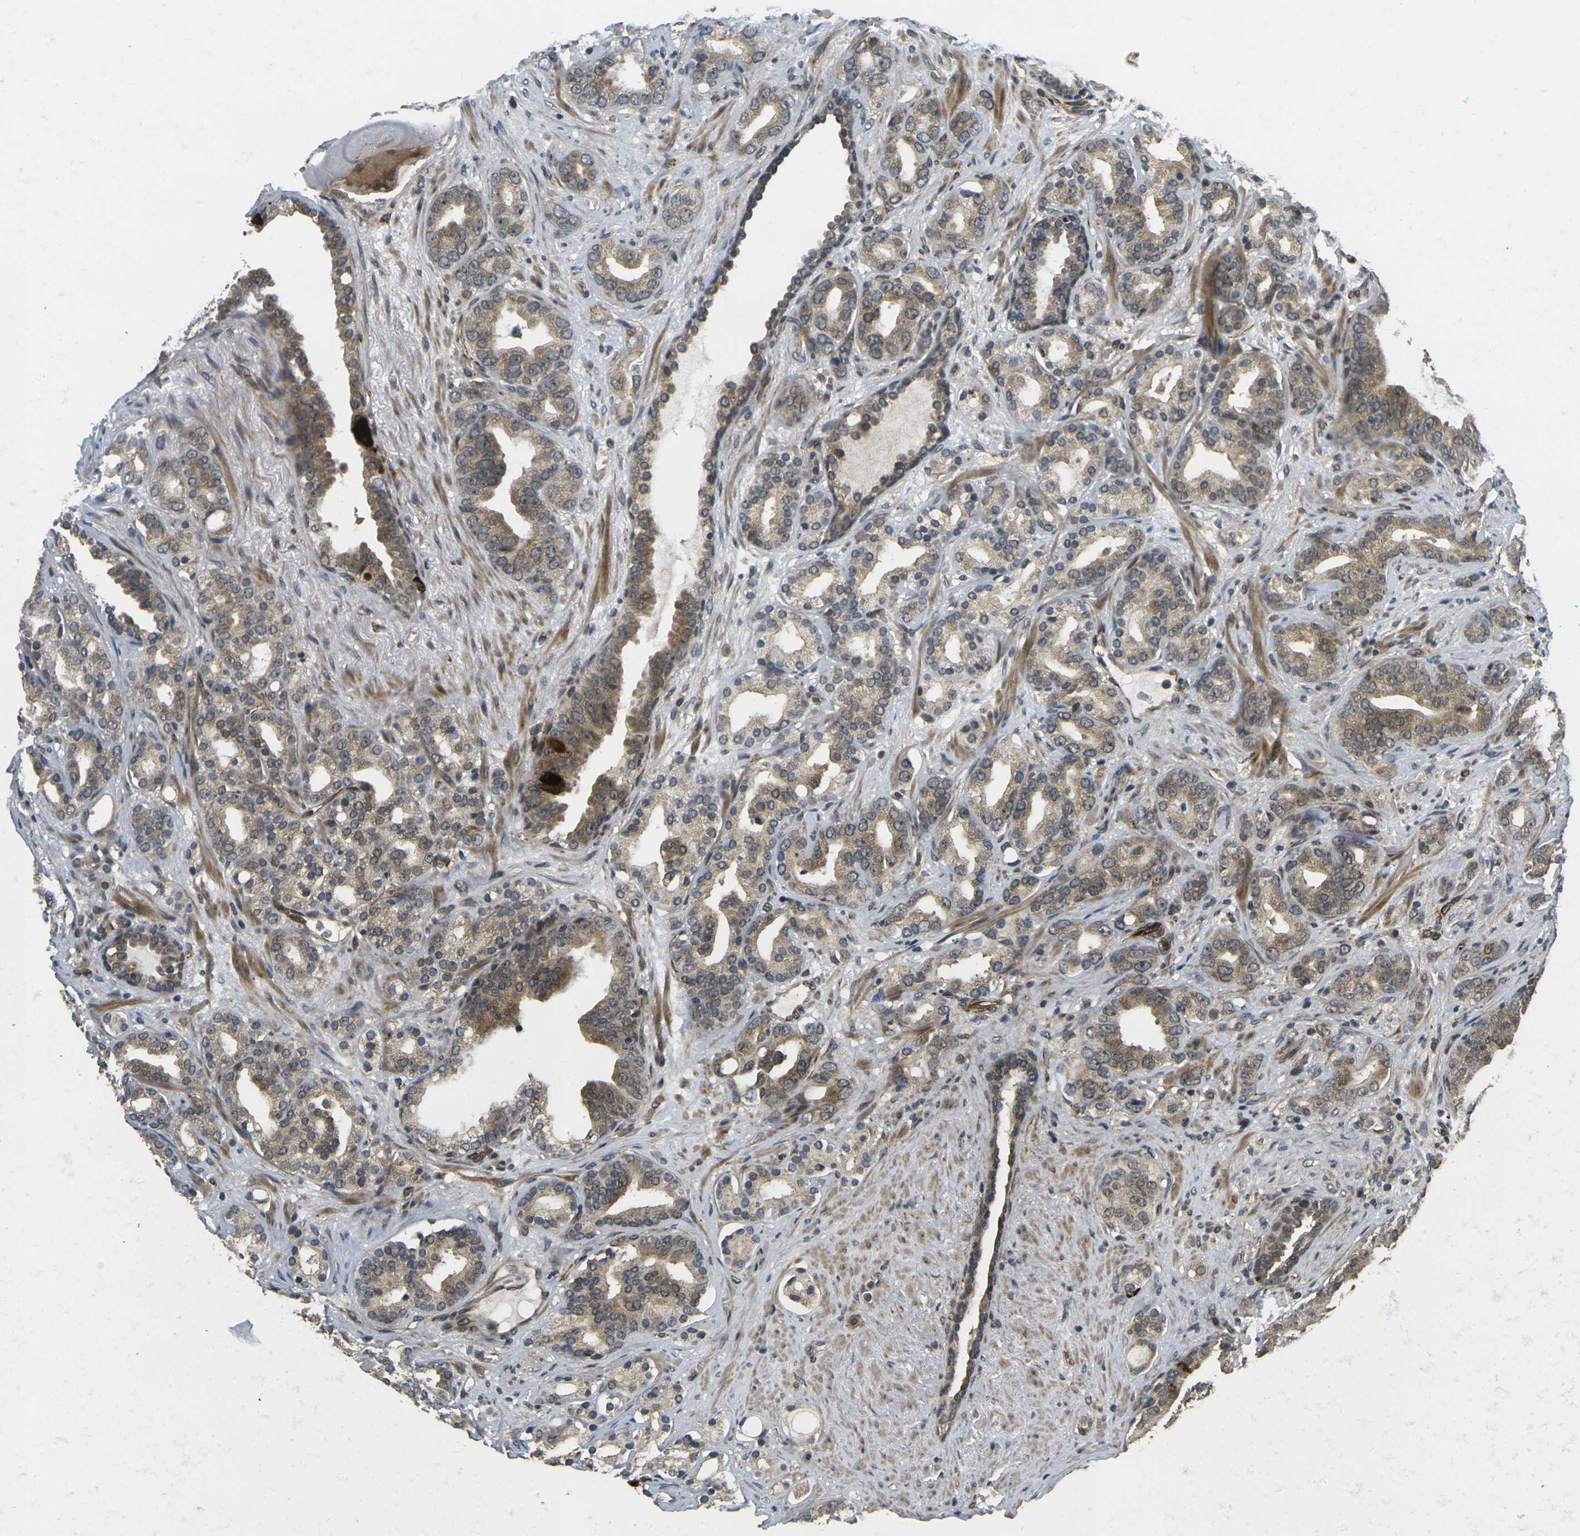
{"staining": {"intensity": "weak", "quantity": ">75%", "location": "cytoplasmic/membranous"}, "tissue": "prostate cancer", "cell_type": "Tumor cells", "image_type": "cancer", "snomed": [{"axis": "morphology", "description": "Adenocarcinoma, Low grade"}, {"axis": "topography", "description": "Prostate"}], "caption": "Tumor cells exhibit low levels of weak cytoplasmic/membranous expression in approximately >75% of cells in prostate low-grade adenocarcinoma.", "gene": "FUT11", "patient": {"sex": "male", "age": 63}}